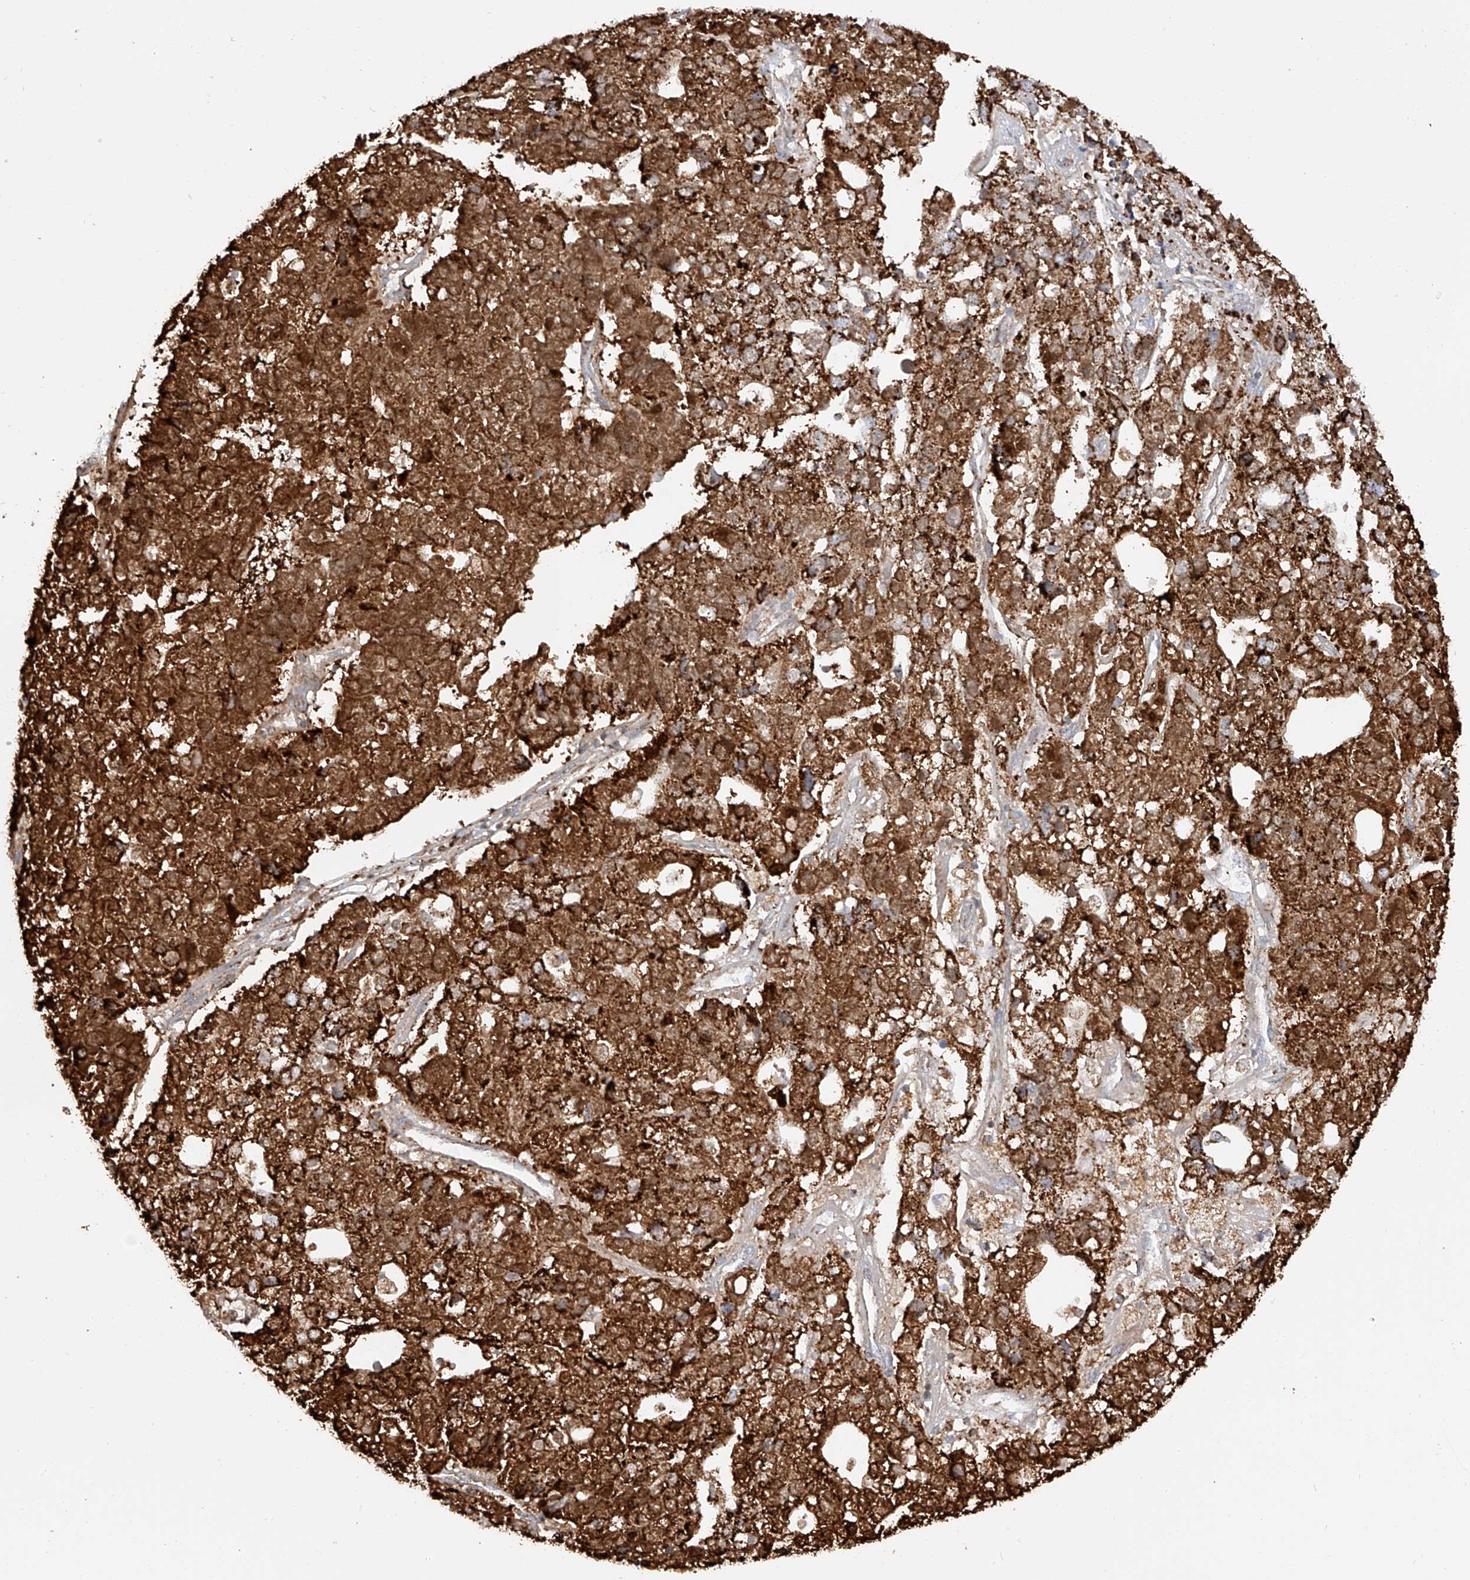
{"staining": {"intensity": "strong", "quantity": ">75%", "location": "cytoplasmic/membranous"}, "tissue": "pancreatic cancer", "cell_type": "Tumor cells", "image_type": "cancer", "snomed": [{"axis": "morphology", "description": "Adenocarcinoma, NOS"}, {"axis": "topography", "description": "Pancreas"}], "caption": "A brown stain highlights strong cytoplasmic/membranous staining of a protein in human pancreatic cancer tumor cells.", "gene": "TTC27", "patient": {"sex": "female", "age": 61}}